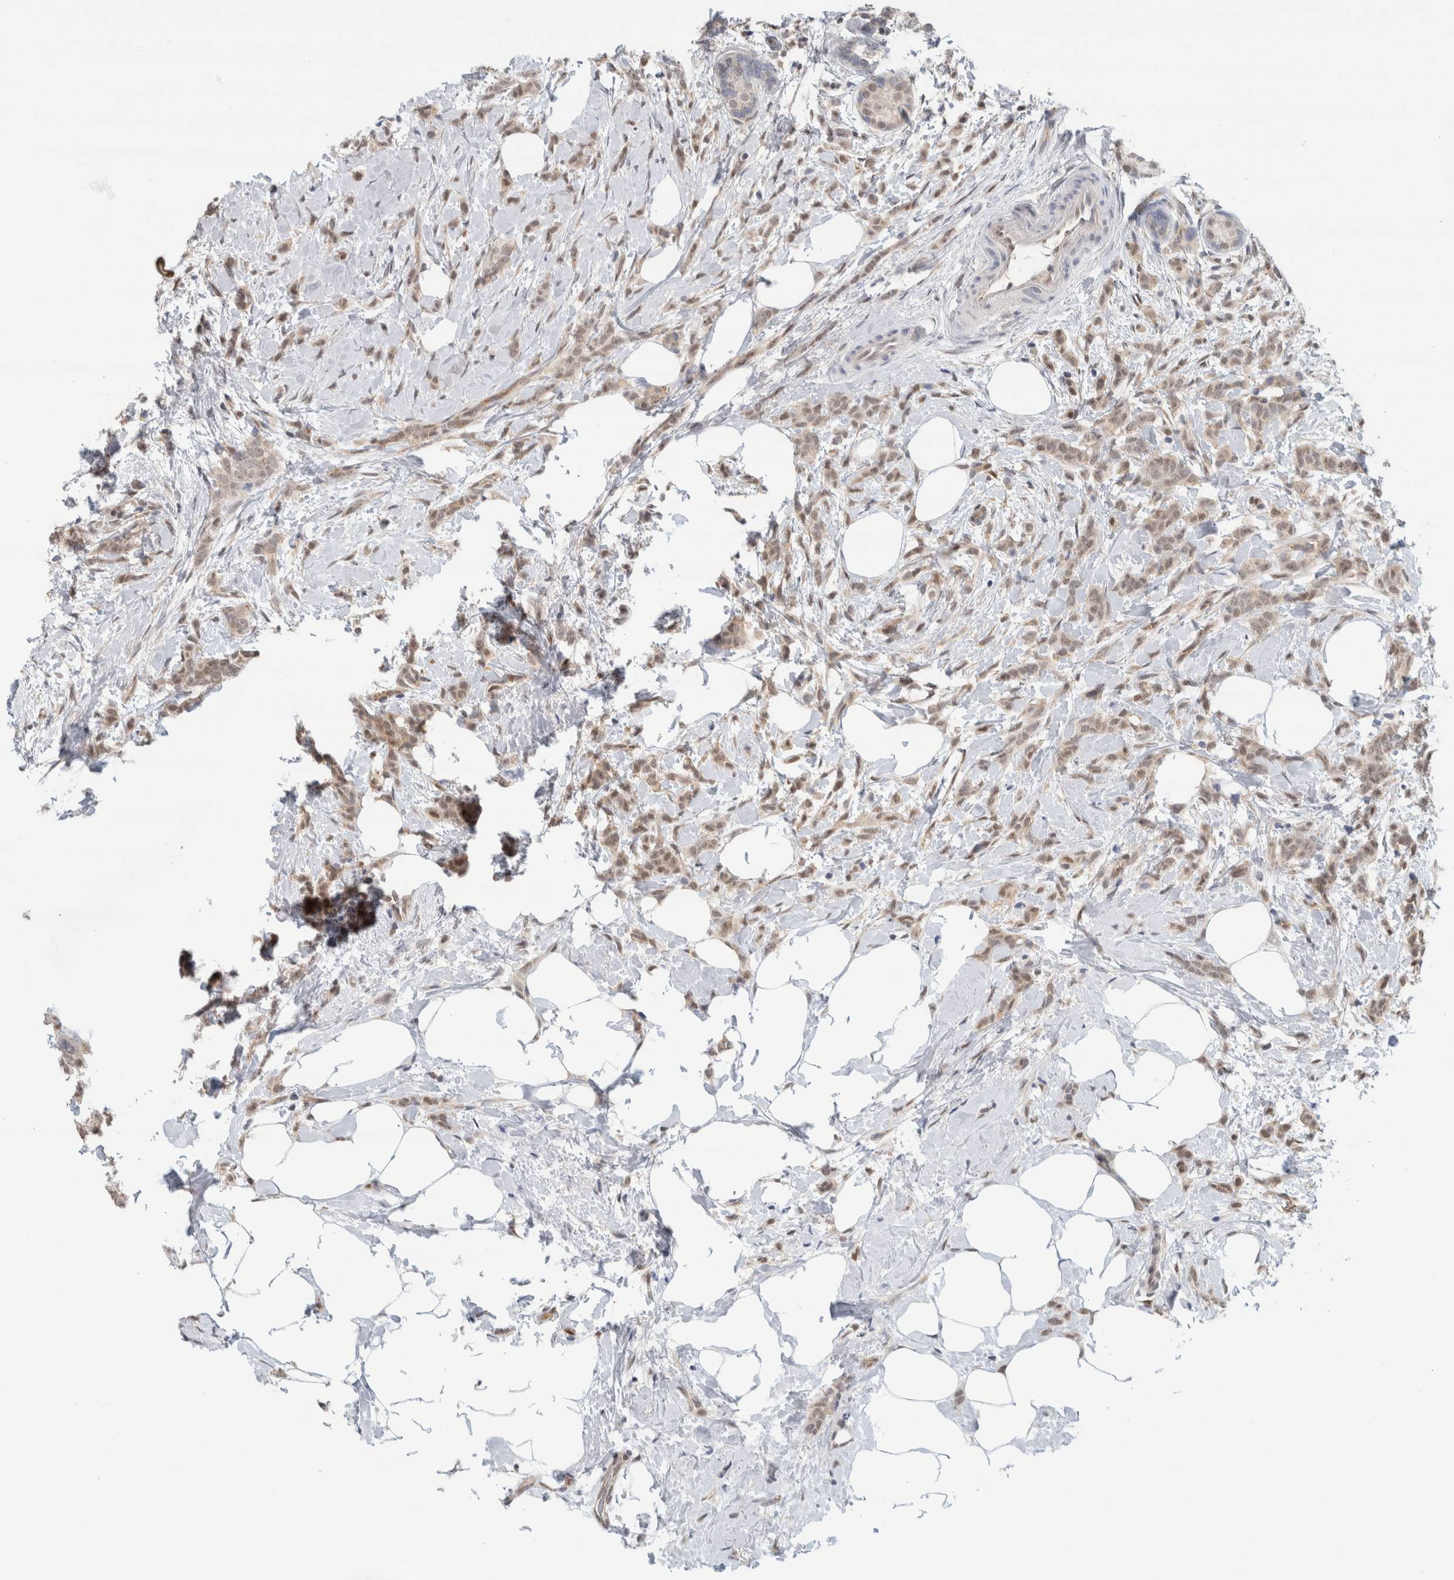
{"staining": {"intensity": "weak", "quantity": ">75%", "location": "cytoplasmic/membranous,nuclear"}, "tissue": "breast cancer", "cell_type": "Tumor cells", "image_type": "cancer", "snomed": [{"axis": "morphology", "description": "Lobular carcinoma, in situ"}, {"axis": "morphology", "description": "Lobular carcinoma"}, {"axis": "topography", "description": "Breast"}], "caption": "Weak cytoplasmic/membranous and nuclear positivity for a protein is present in about >75% of tumor cells of breast lobular carcinoma using immunohistochemistry.", "gene": "EIF4G3", "patient": {"sex": "female", "age": 41}}